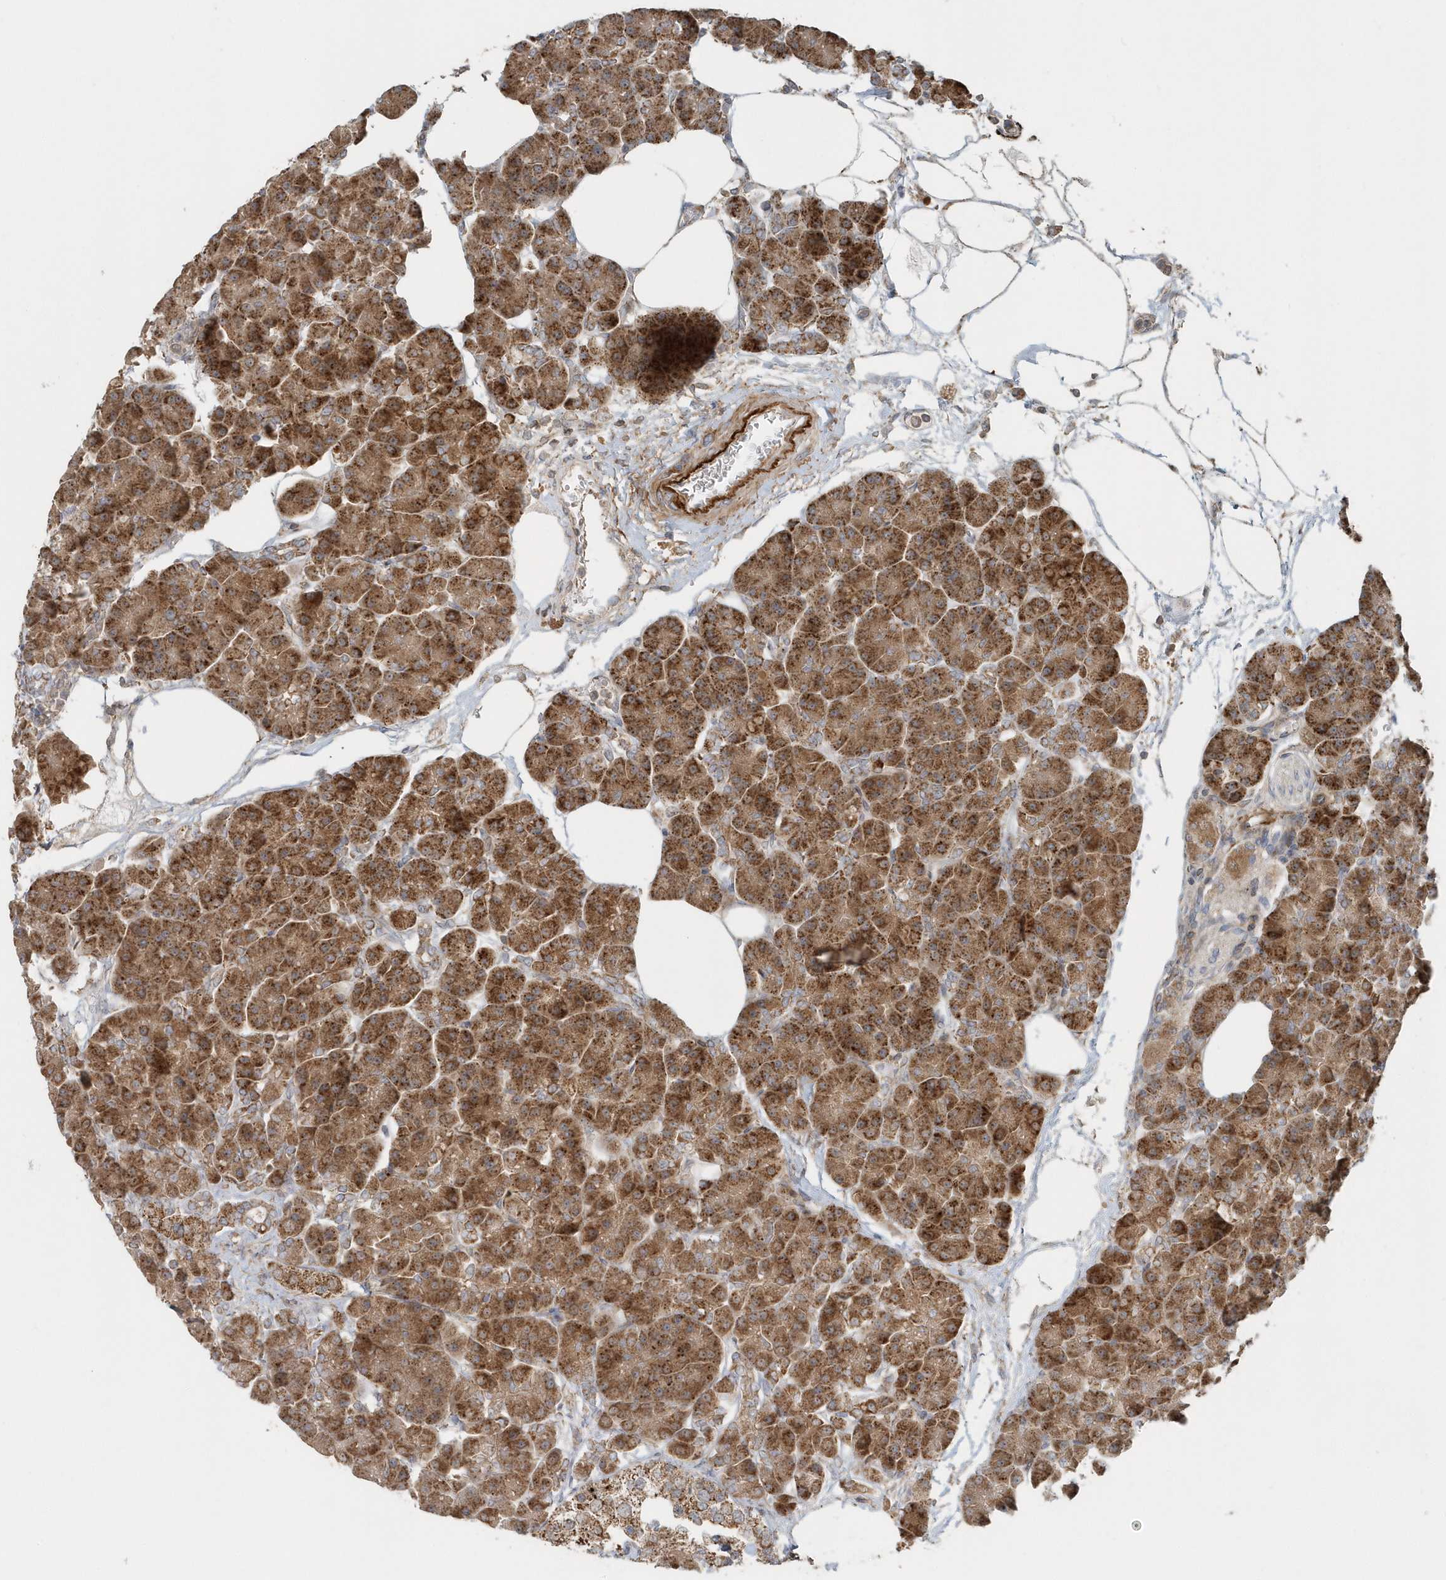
{"staining": {"intensity": "strong", "quantity": ">75%", "location": "cytoplasmic/membranous"}, "tissue": "pancreas", "cell_type": "Exocrine glandular cells", "image_type": "normal", "snomed": [{"axis": "morphology", "description": "Normal tissue, NOS"}, {"axis": "topography", "description": "Pancreas"}], "caption": "A micrograph showing strong cytoplasmic/membranous expression in approximately >75% of exocrine glandular cells in normal pancreas, as visualized by brown immunohistochemical staining.", "gene": "MMUT", "patient": {"sex": "female", "age": 70}}